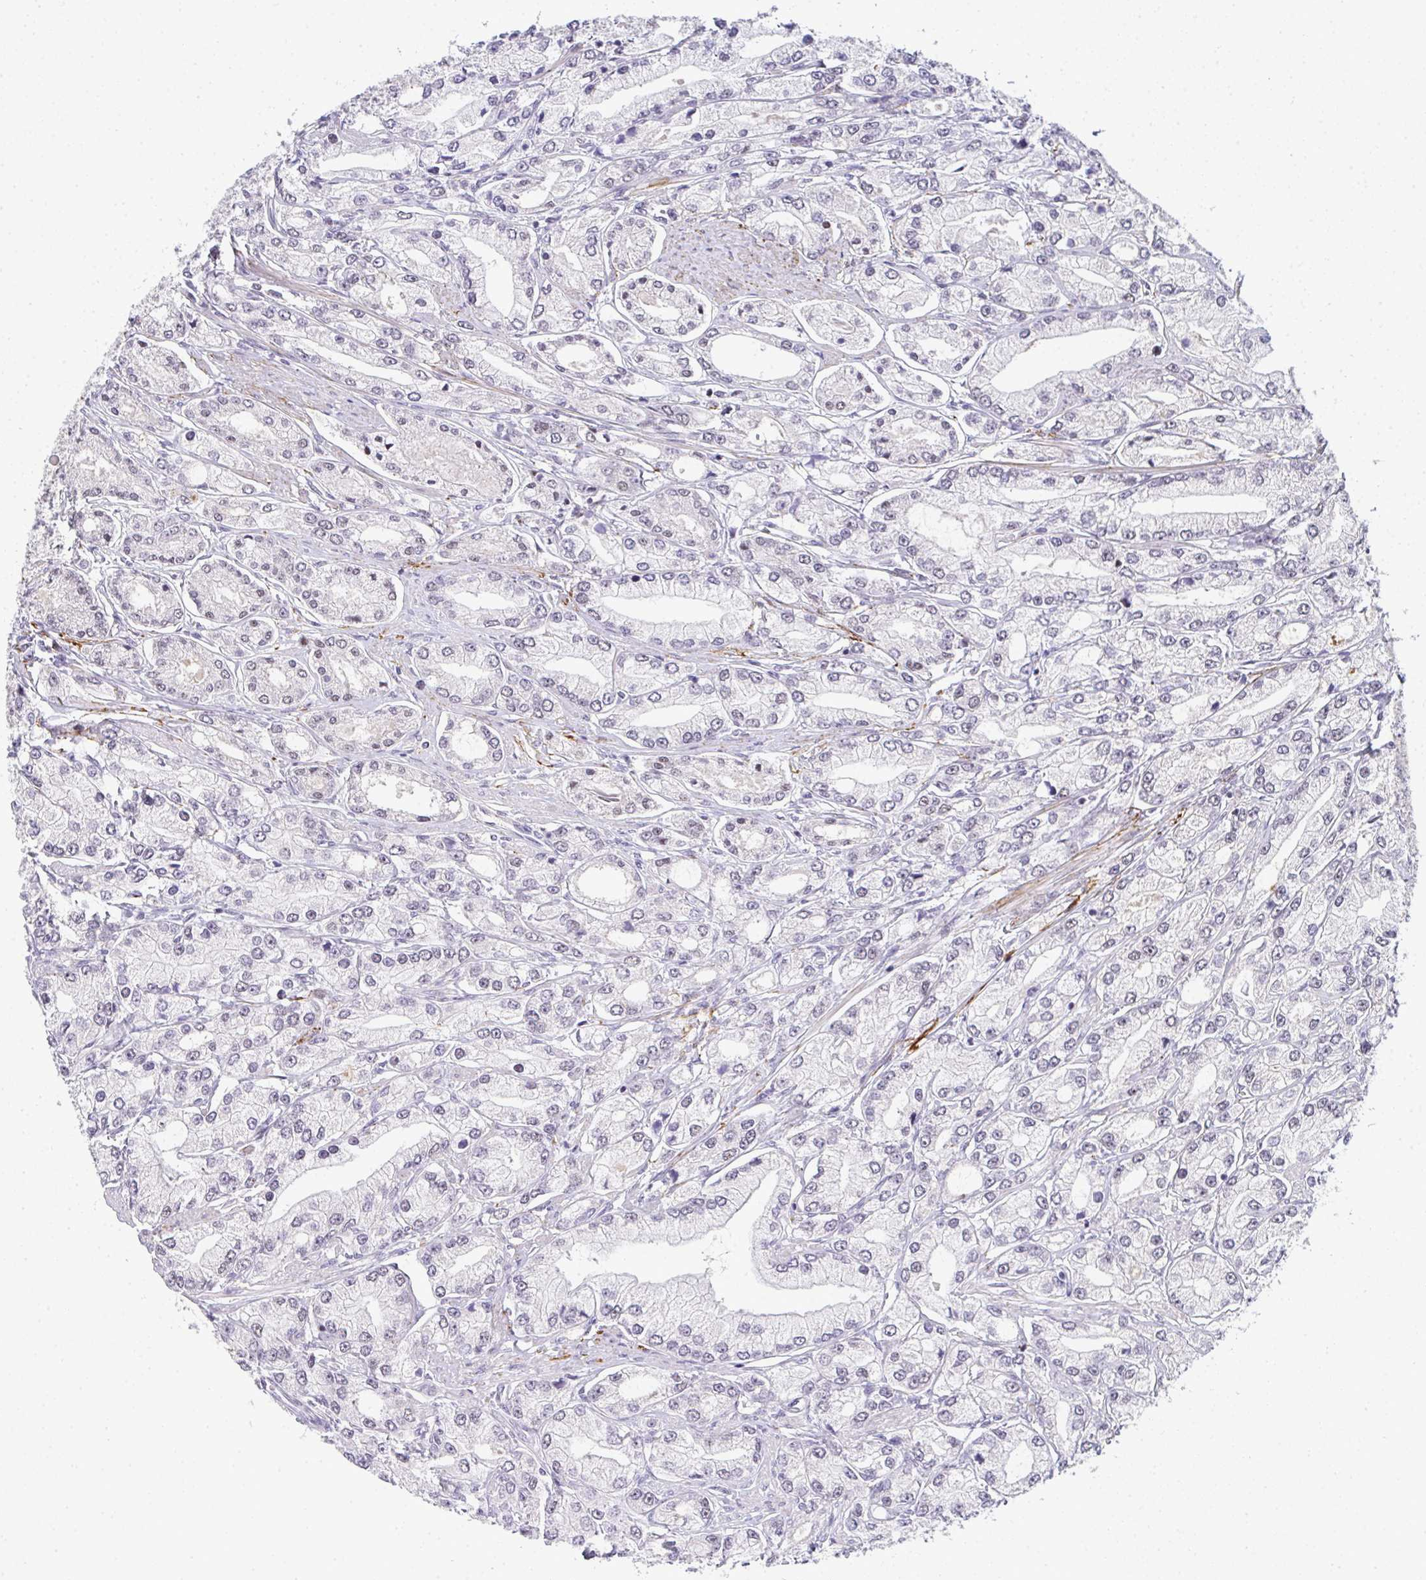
{"staining": {"intensity": "negative", "quantity": "none", "location": "none"}, "tissue": "prostate cancer", "cell_type": "Tumor cells", "image_type": "cancer", "snomed": [{"axis": "morphology", "description": "Adenocarcinoma, High grade"}, {"axis": "topography", "description": "Prostate"}], "caption": "The histopathology image shows no staining of tumor cells in prostate cancer (high-grade adenocarcinoma). The staining is performed using DAB brown chromogen with nuclei counter-stained in using hematoxylin.", "gene": "TNMD", "patient": {"sex": "male", "age": 66}}